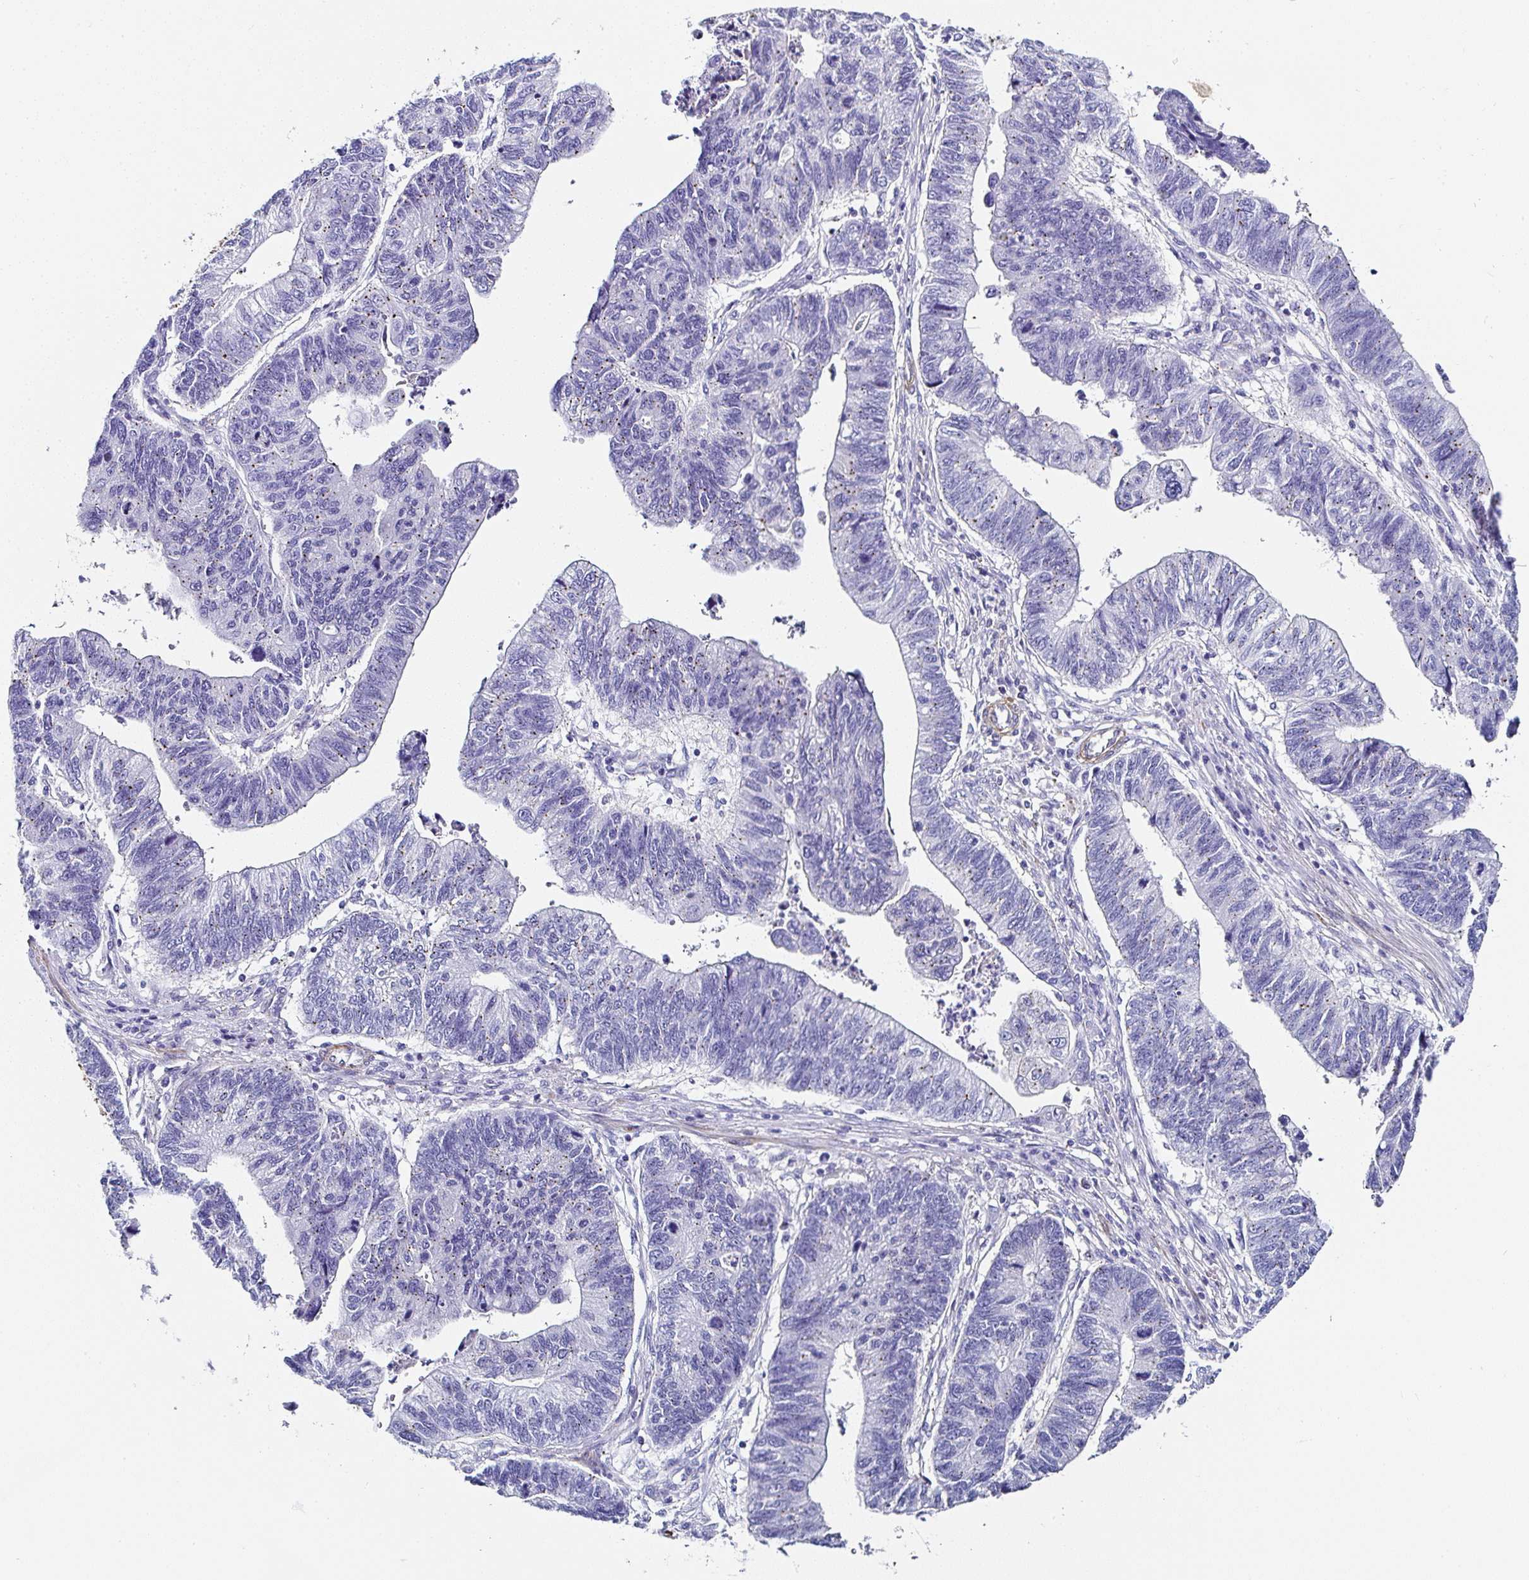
{"staining": {"intensity": "negative", "quantity": "none", "location": "none"}, "tissue": "stomach cancer", "cell_type": "Tumor cells", "image_type": "cancer", "snomed": [{"axis": "morphology", "description": "Adenocarcinoma, NOS"}, {"axis": "topography", "description": "Stomach"}], "caption": "Stomach adenocarcinoma was stained to show a protein in brown. There is no significant expression in tumor cells.", "gene": "PPFIA4", "patient": {"sex": "male", "age": 59}}